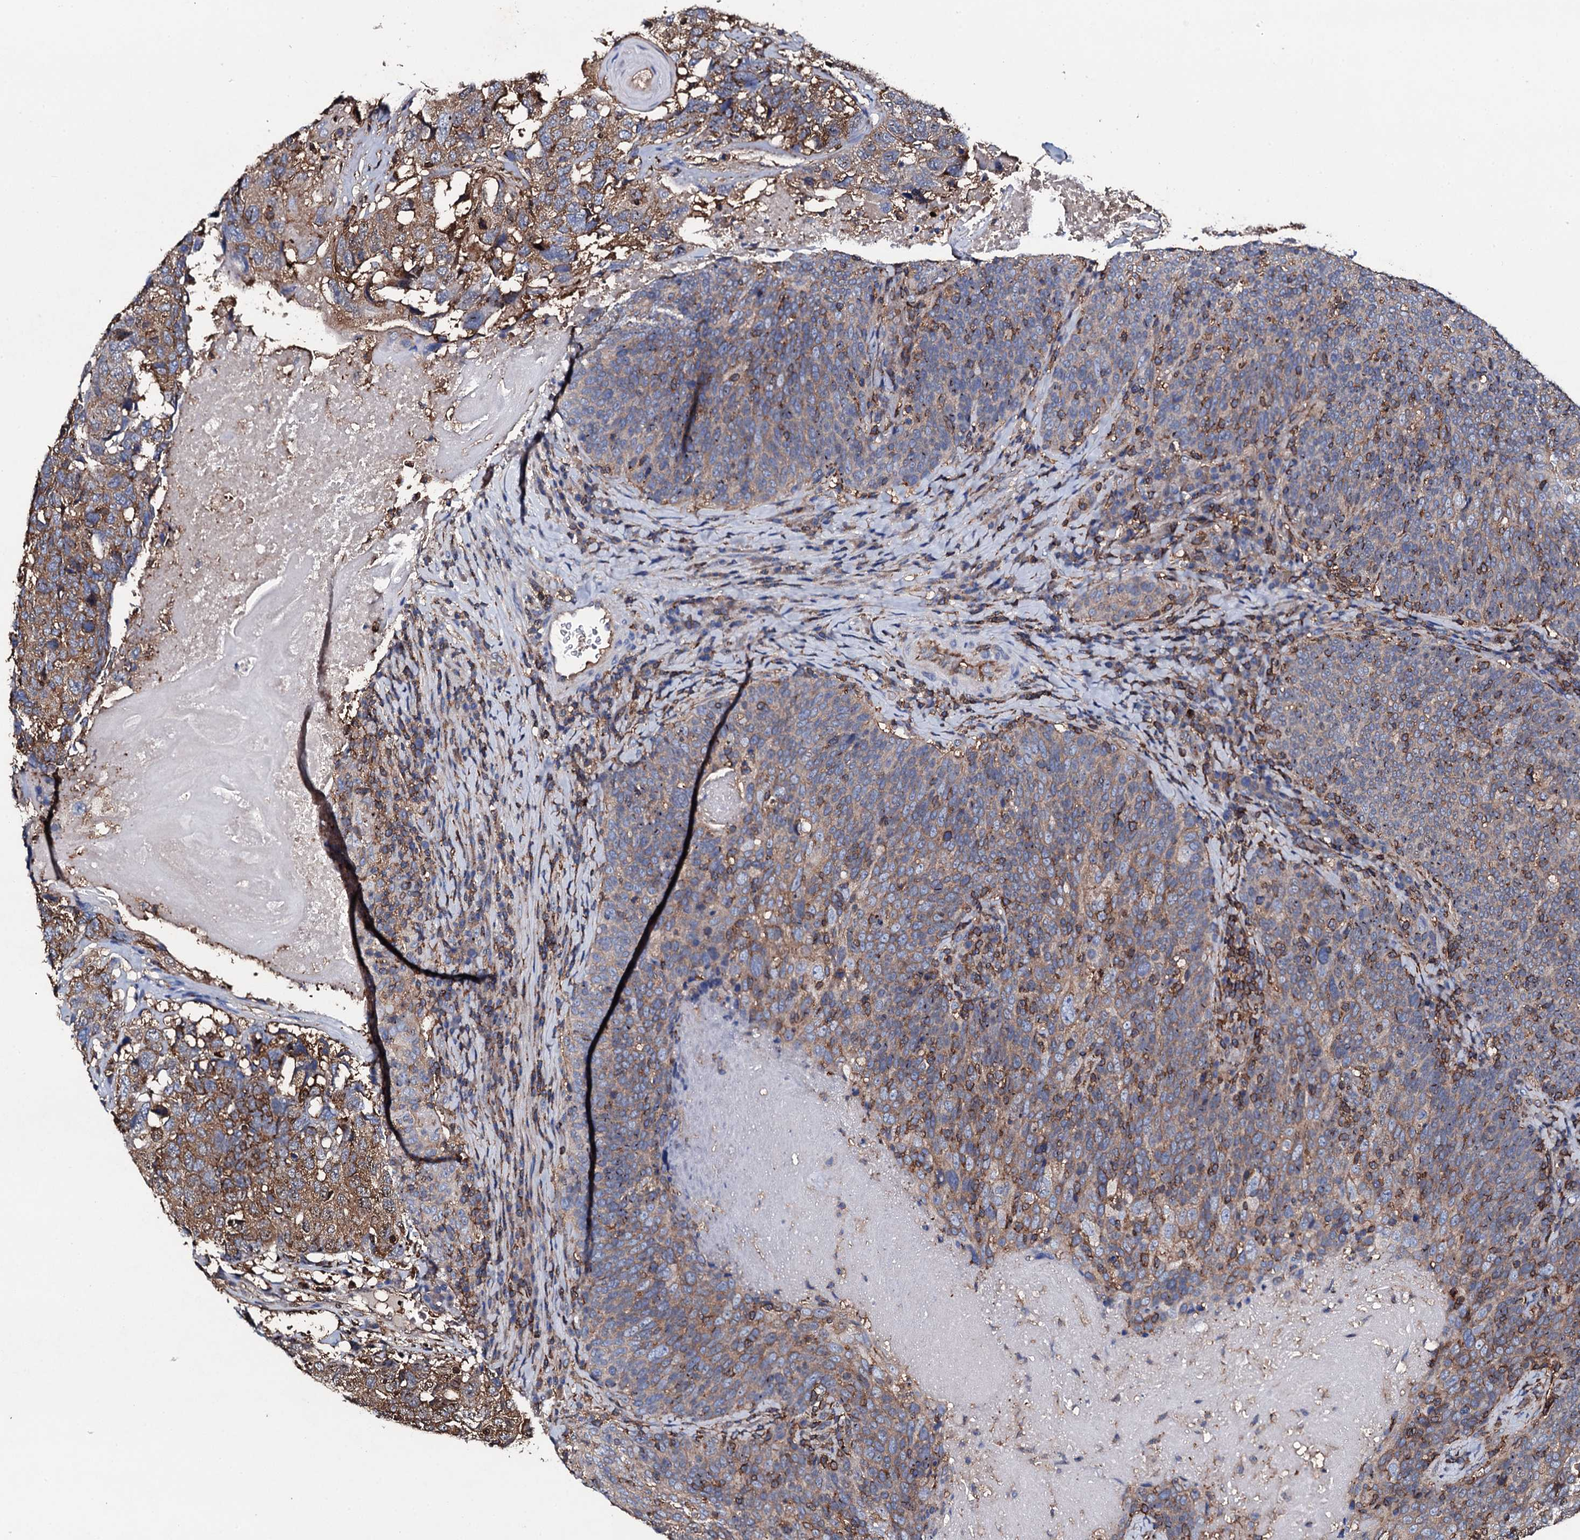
{"staining": {"intensity": "moderate", "quantity": "<25%", "location": "cytoplasmic/membranous,nuclear"}, "tissue": "head and neck cancer", "cell_type": "Tumor cells", "image_type": "cancer", "snomed": [{"axis": "morphology", "description": "Squamous cell carcinoma, NOS"}, {"axis": "morphology", "description": "Squamous cell carcinoma, metastatic, NOS"}, {"axis": "topography", "description": "Lymph node"}, {"axis": "topography", "description": "Head-Neck"}], "caption": "High-magnification brightfield microscopy of head and neck cancer (squamous cell carcinoma) stained with DAB (brown) and counterstained with hematoxylin (blue). tumor cells exhibit moderate cytoplasmic/membranous and nuclear expression is identified in approximately<25% of cells. Using DAB (brown) and hematoxylin (blue) stains, captured at high magnification using brightfield microscopy.", "gene": "MS4A4E", "patient": {"sex": "male", "age": 62}}